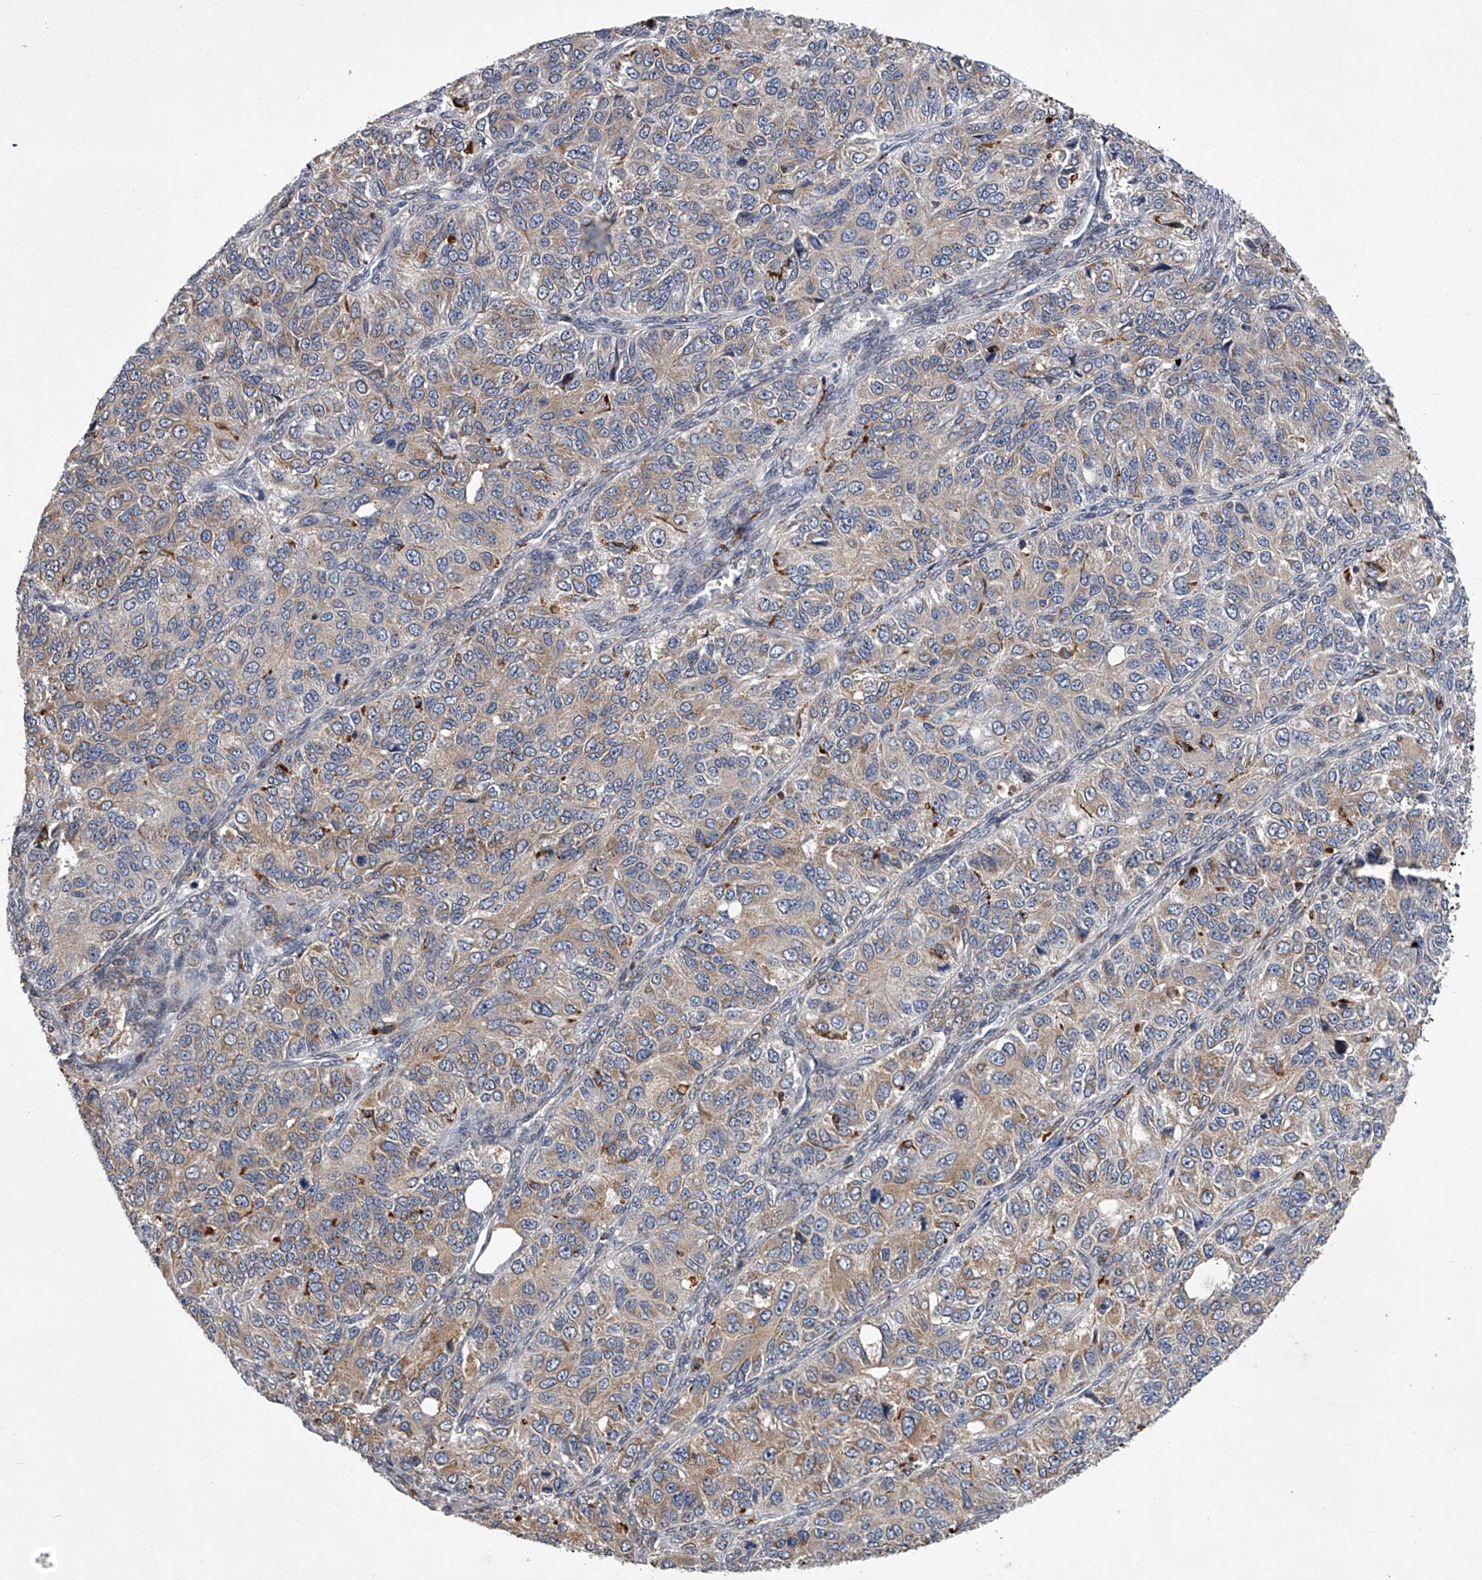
{"staining": {"intensity": "weak", "quantity": "25%-75%", "location": "cytoplasmic/membranous"}, "tissue": "ovarian cancer", "cell_type": "Tumor cells", "image_type": "cancer", "snomed": [{"axis": "morphology", "description": "Carcinoma, endometroid"}, {"axis": "topography", "description": "Ovary"}], "caption": "IHC (DAB (3,3'-diaminobenzidine)) staining of human ovarian cancer (endometroid carcinoma) reveals weak cytoplasmic/membranous protein staining in about 25%-75% of tumor cells.", "gene": "TRIM8", "patient": {"sex": "female", "age": 51}}